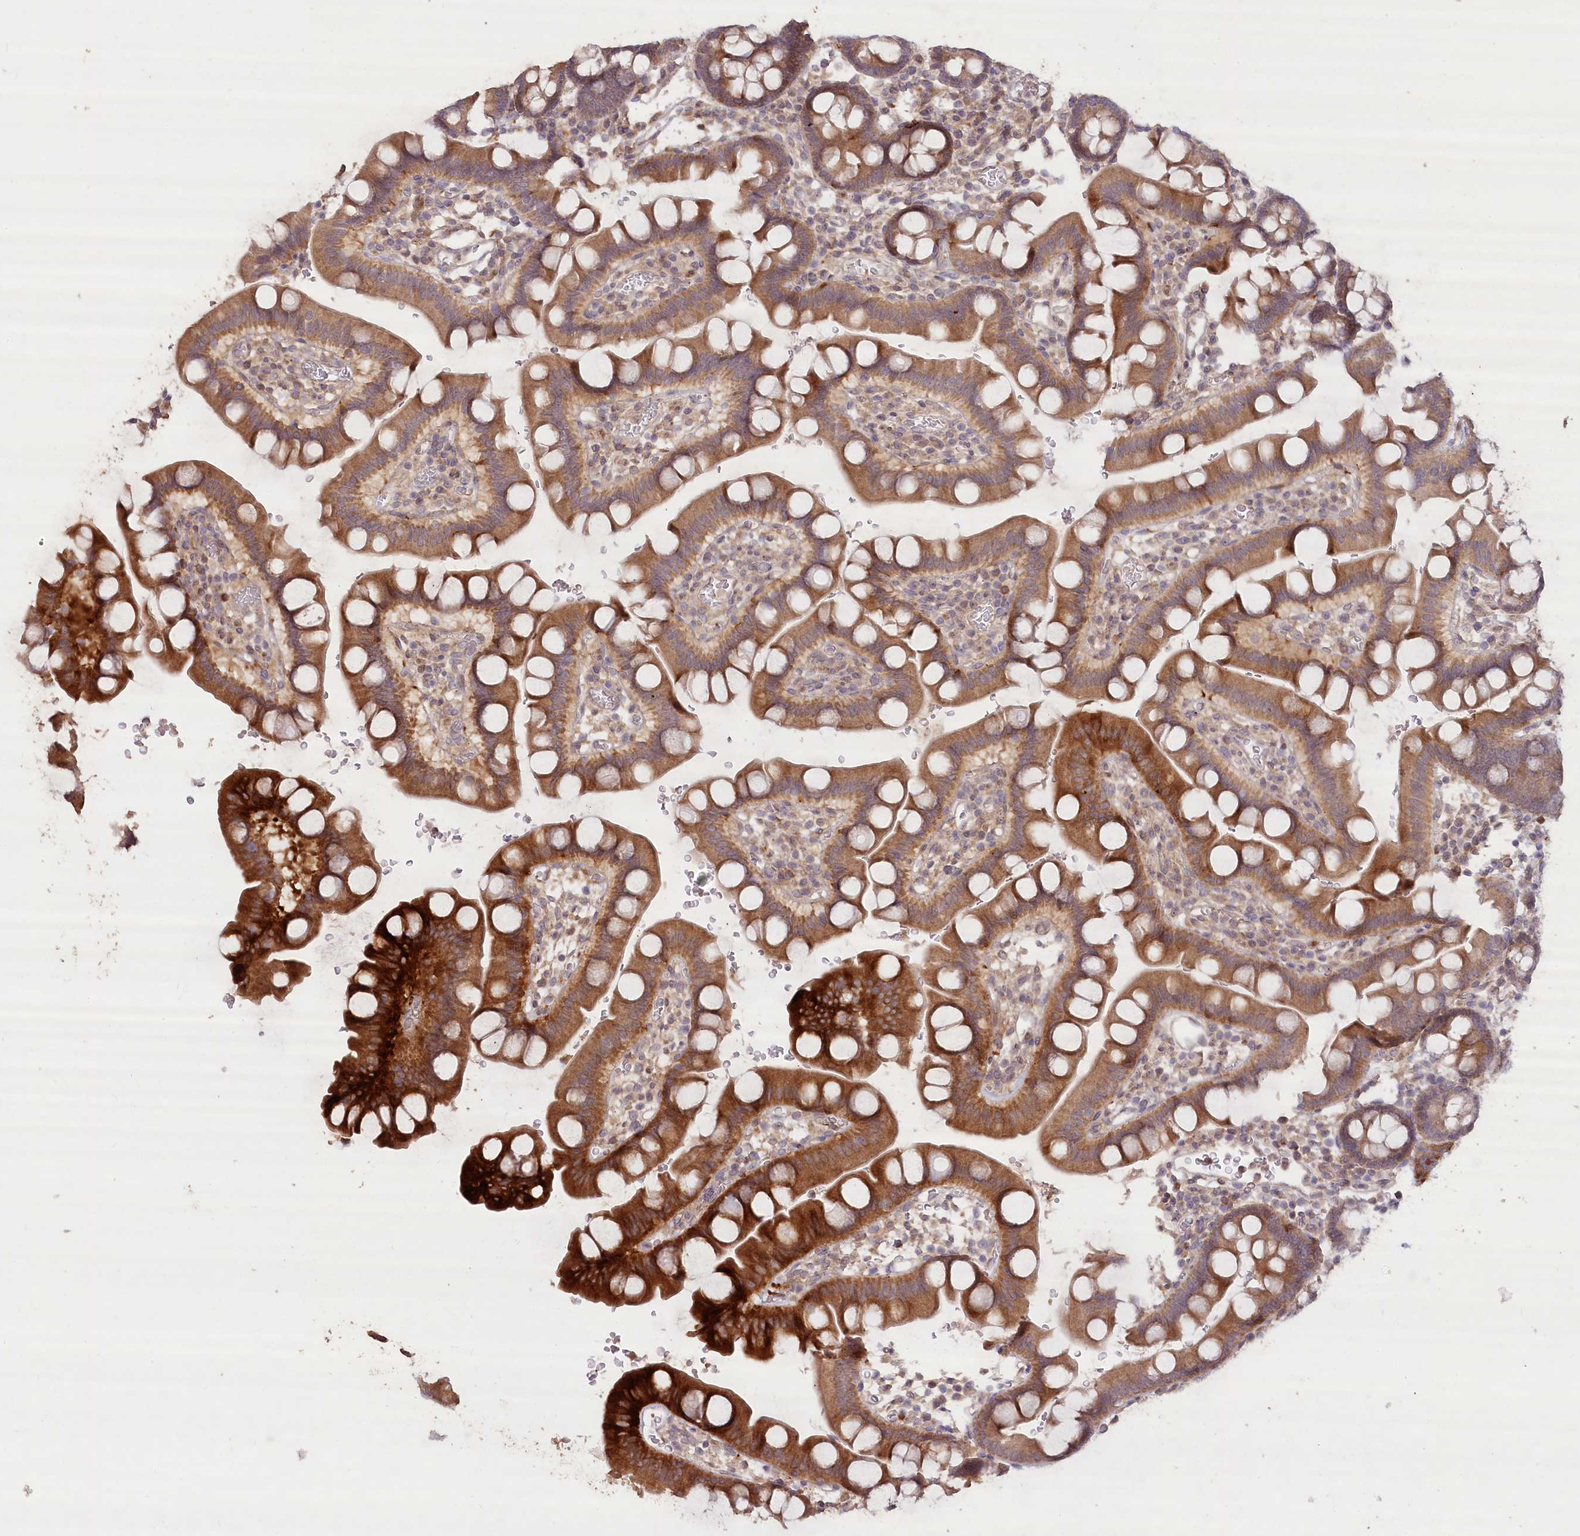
{"staining": {"intensity": "strong", "quantity": "25%-75%", "location": "cytoplasmic/membranous"}, "tissue": "small intestine", "cell_type": "Glandular cells", "image_type": "normal", "snomed": [{"axis": "morphology", "description": "Normal tissue, NOS"}, {"axis": "topography", "description": "Stomach, upper"}, {"axis": "topography", "description": "Stomach, lower"}, {"axis": "topography", "description": "Small intestine"}], "caption": "A brown stain highlights strong cytoplasmic/membranous positivity of a protein in glandular cells of benign small intestine. (IHC, brightfield microscopy, high magnification).", "gene": "IRAK1BP1", "patient": {"sex": "male", "age": 68}}